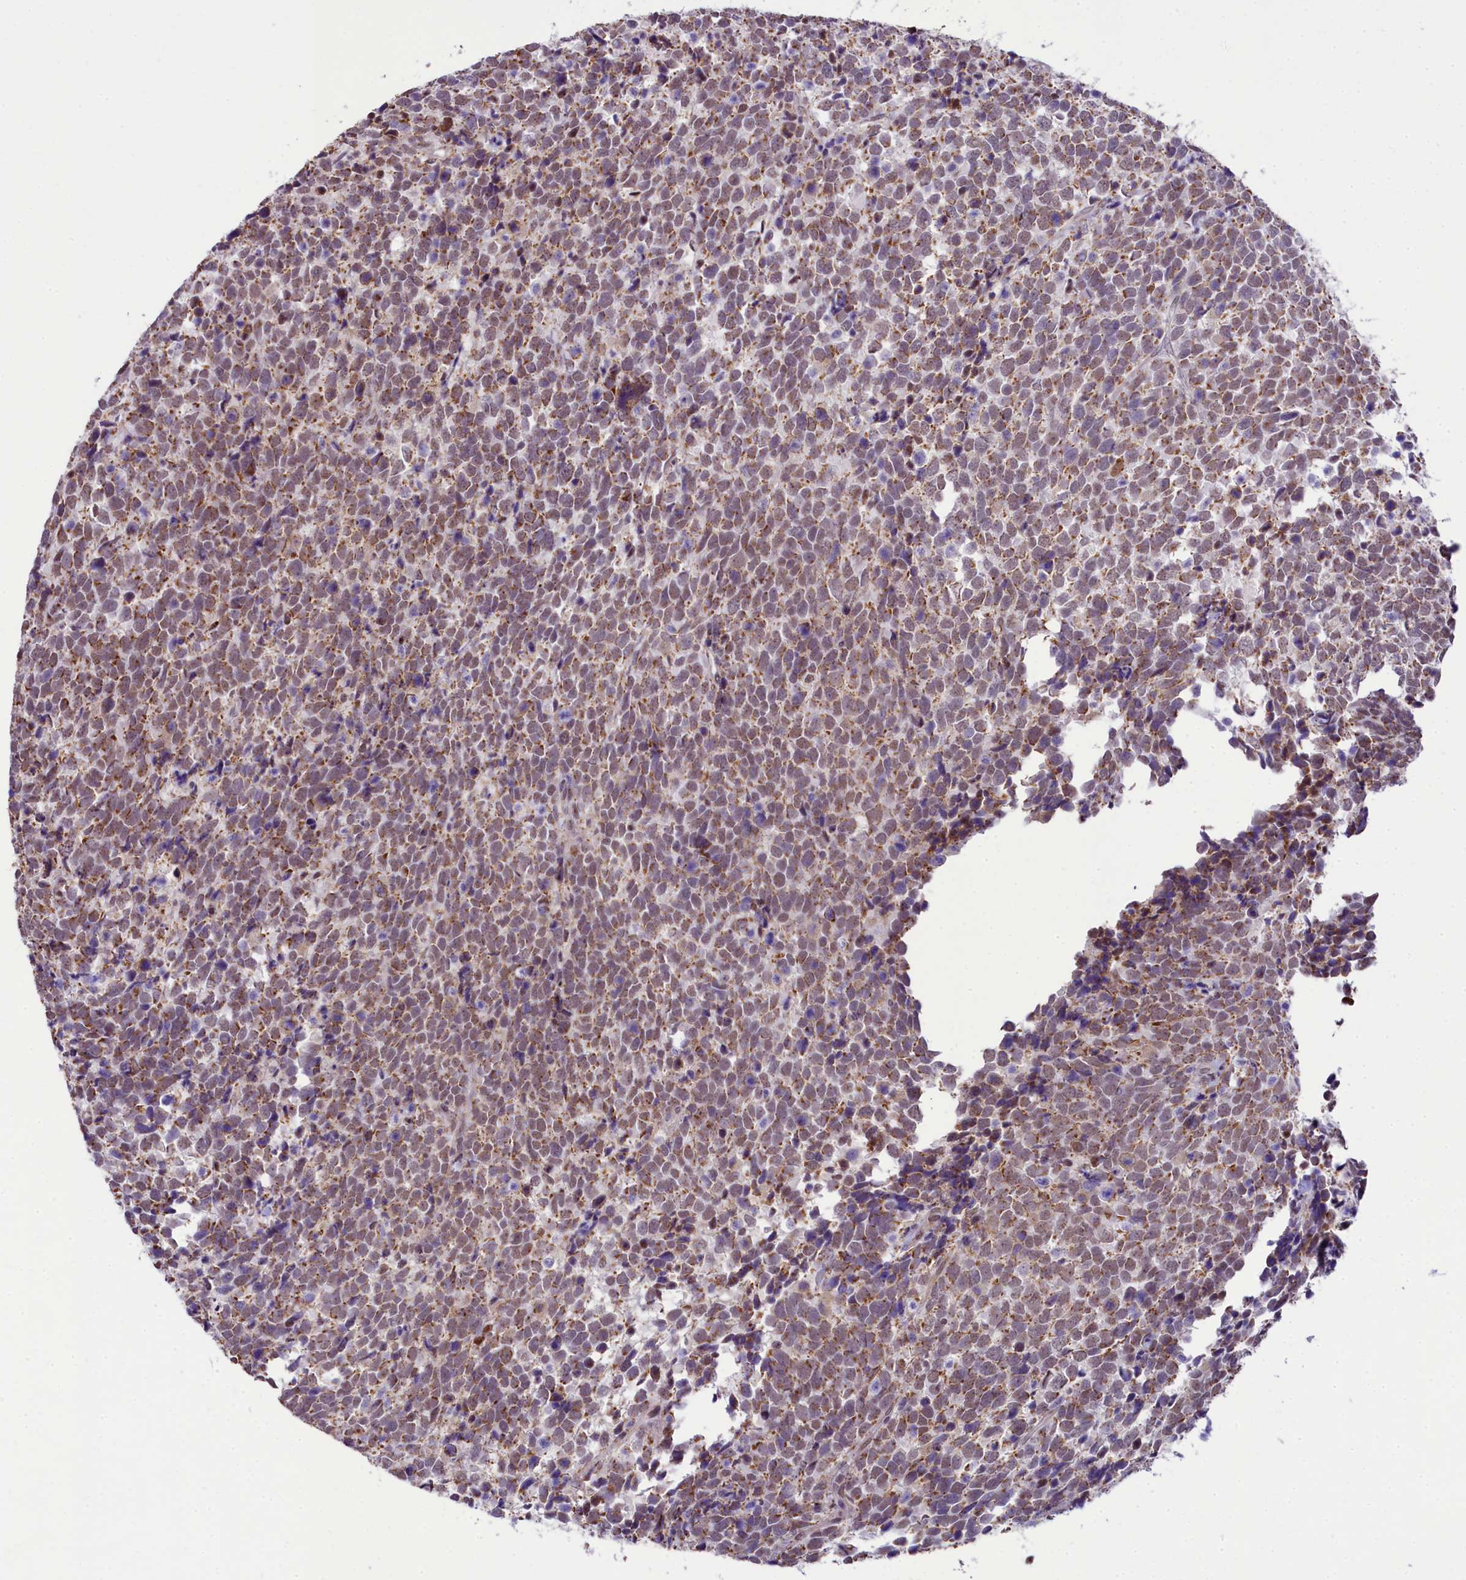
{"staining": {"intensity": "moderate", "quantity": ">75%", "location": "cytoplasmic/membranous"}, "tissue": "urothelial cancer", "cell_type": "Tumor cells", "image_type": "cancer", "snomed": [{"axis": "morphology", "description": "Urothelial carcinoma, High grade"}, {"axis": "topography", "description": "Urinary bladder"}], "caption": "A brown stain highlights moderate cytoplasmic/membranous positivity of a protein in urothelial carcinoma (high-grade) tumor cells. (Stains: DAB in brown, nuclei in blue, Microscopy: brightfield microscopy at high magnification).", "gene": "PAF1", "patient": {"sex": "female", "age": 82}}